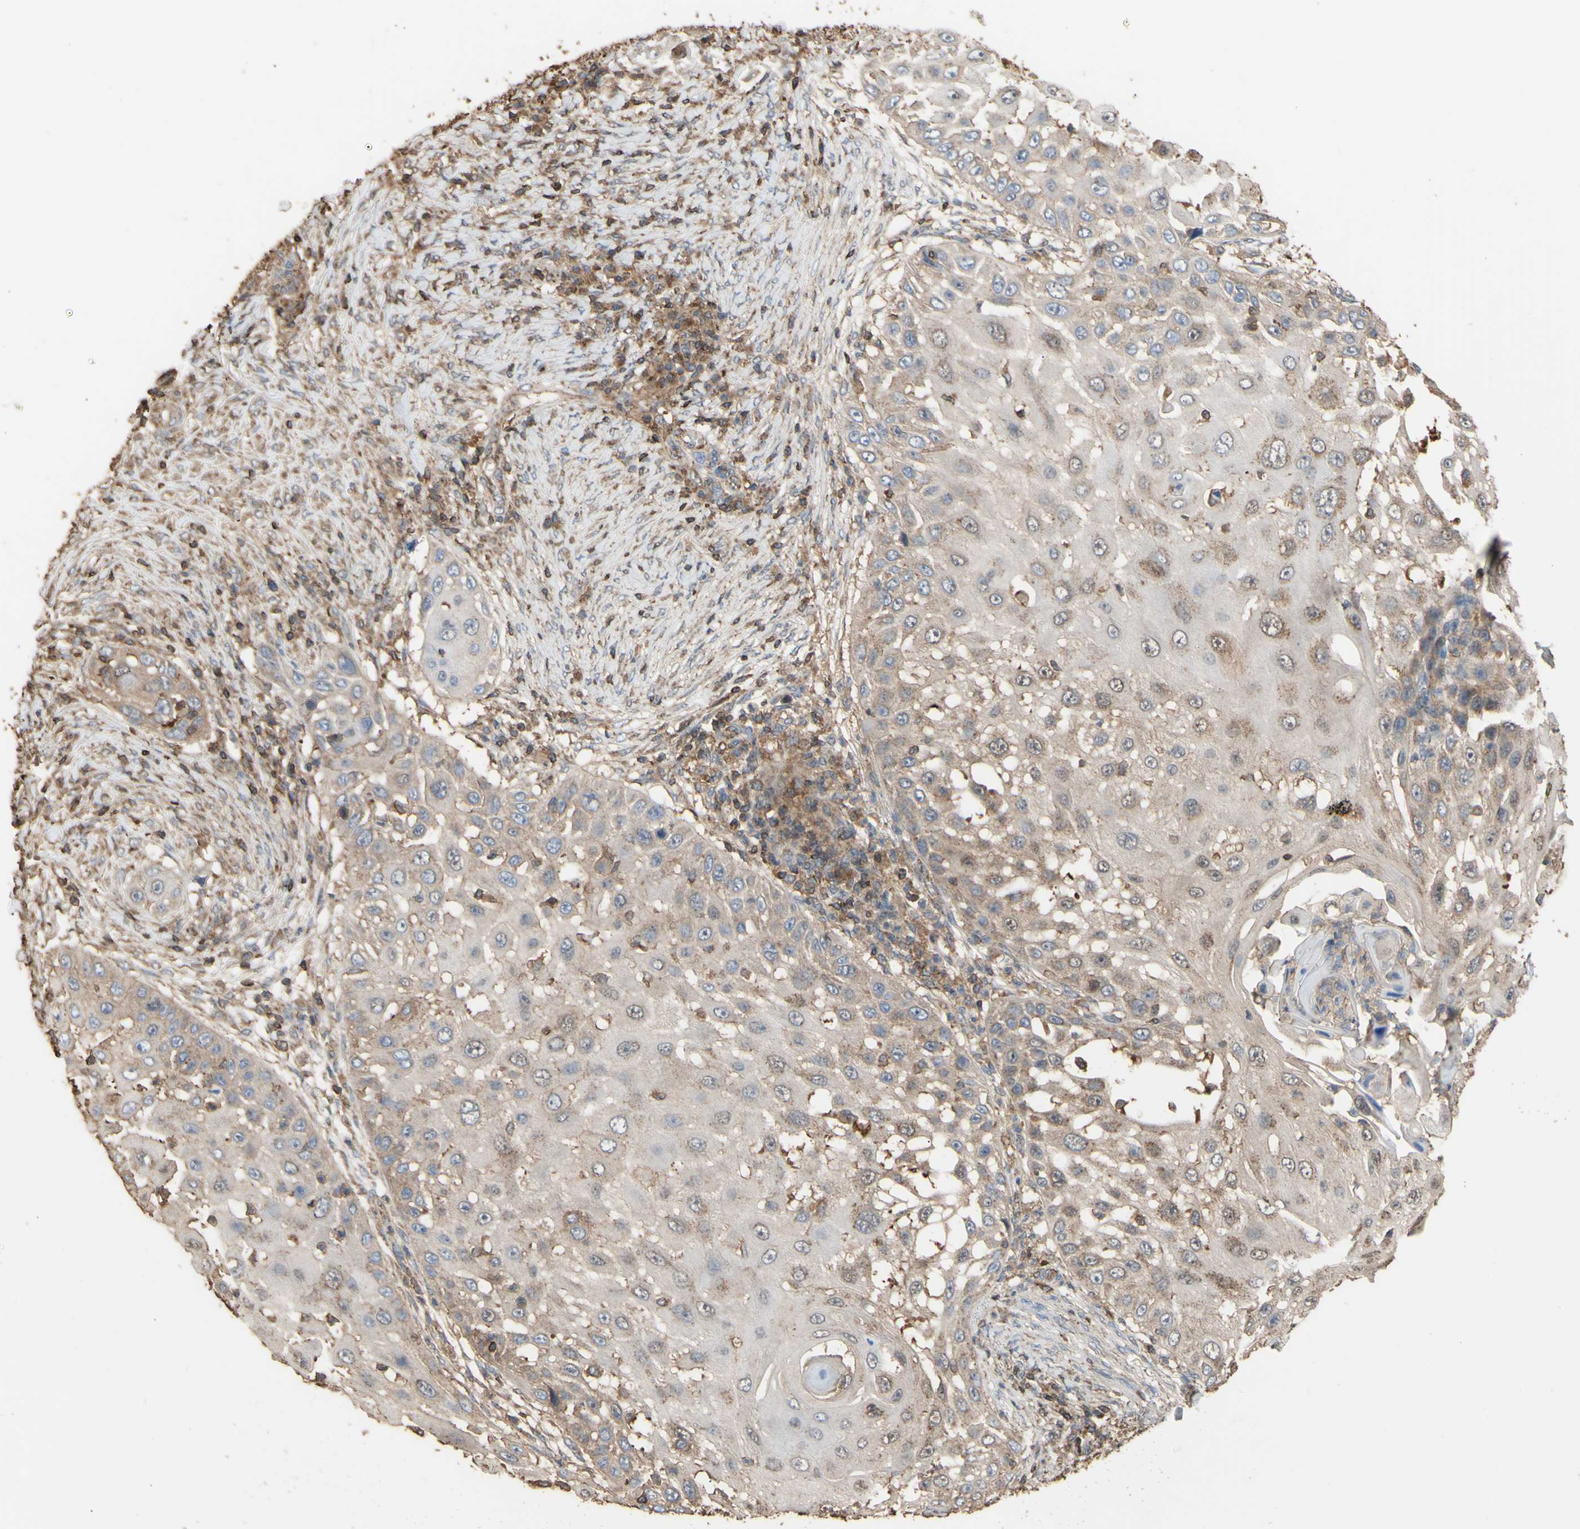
{"staining": {"intensity": "weak", "quantity": ">75%", "location": "cytoplasmic/membranous"}, "tissue": "skin cancer", "cell_type": "Tumor cells", "image_type": "cancer", "snomed": [{"axis": "morphology", "description": "Squamous cell carcinoma, NOS"}, {"axis": "topography", "description": "Skin"}], "caption": "Tumor cells show low levels of weak cytoplasmic/membranous positivity in about >75% of cells in human skin squamous cell carcinoma.", "gene": "ALDH9A1", "patient": {"sex": "female", "age": 44}}